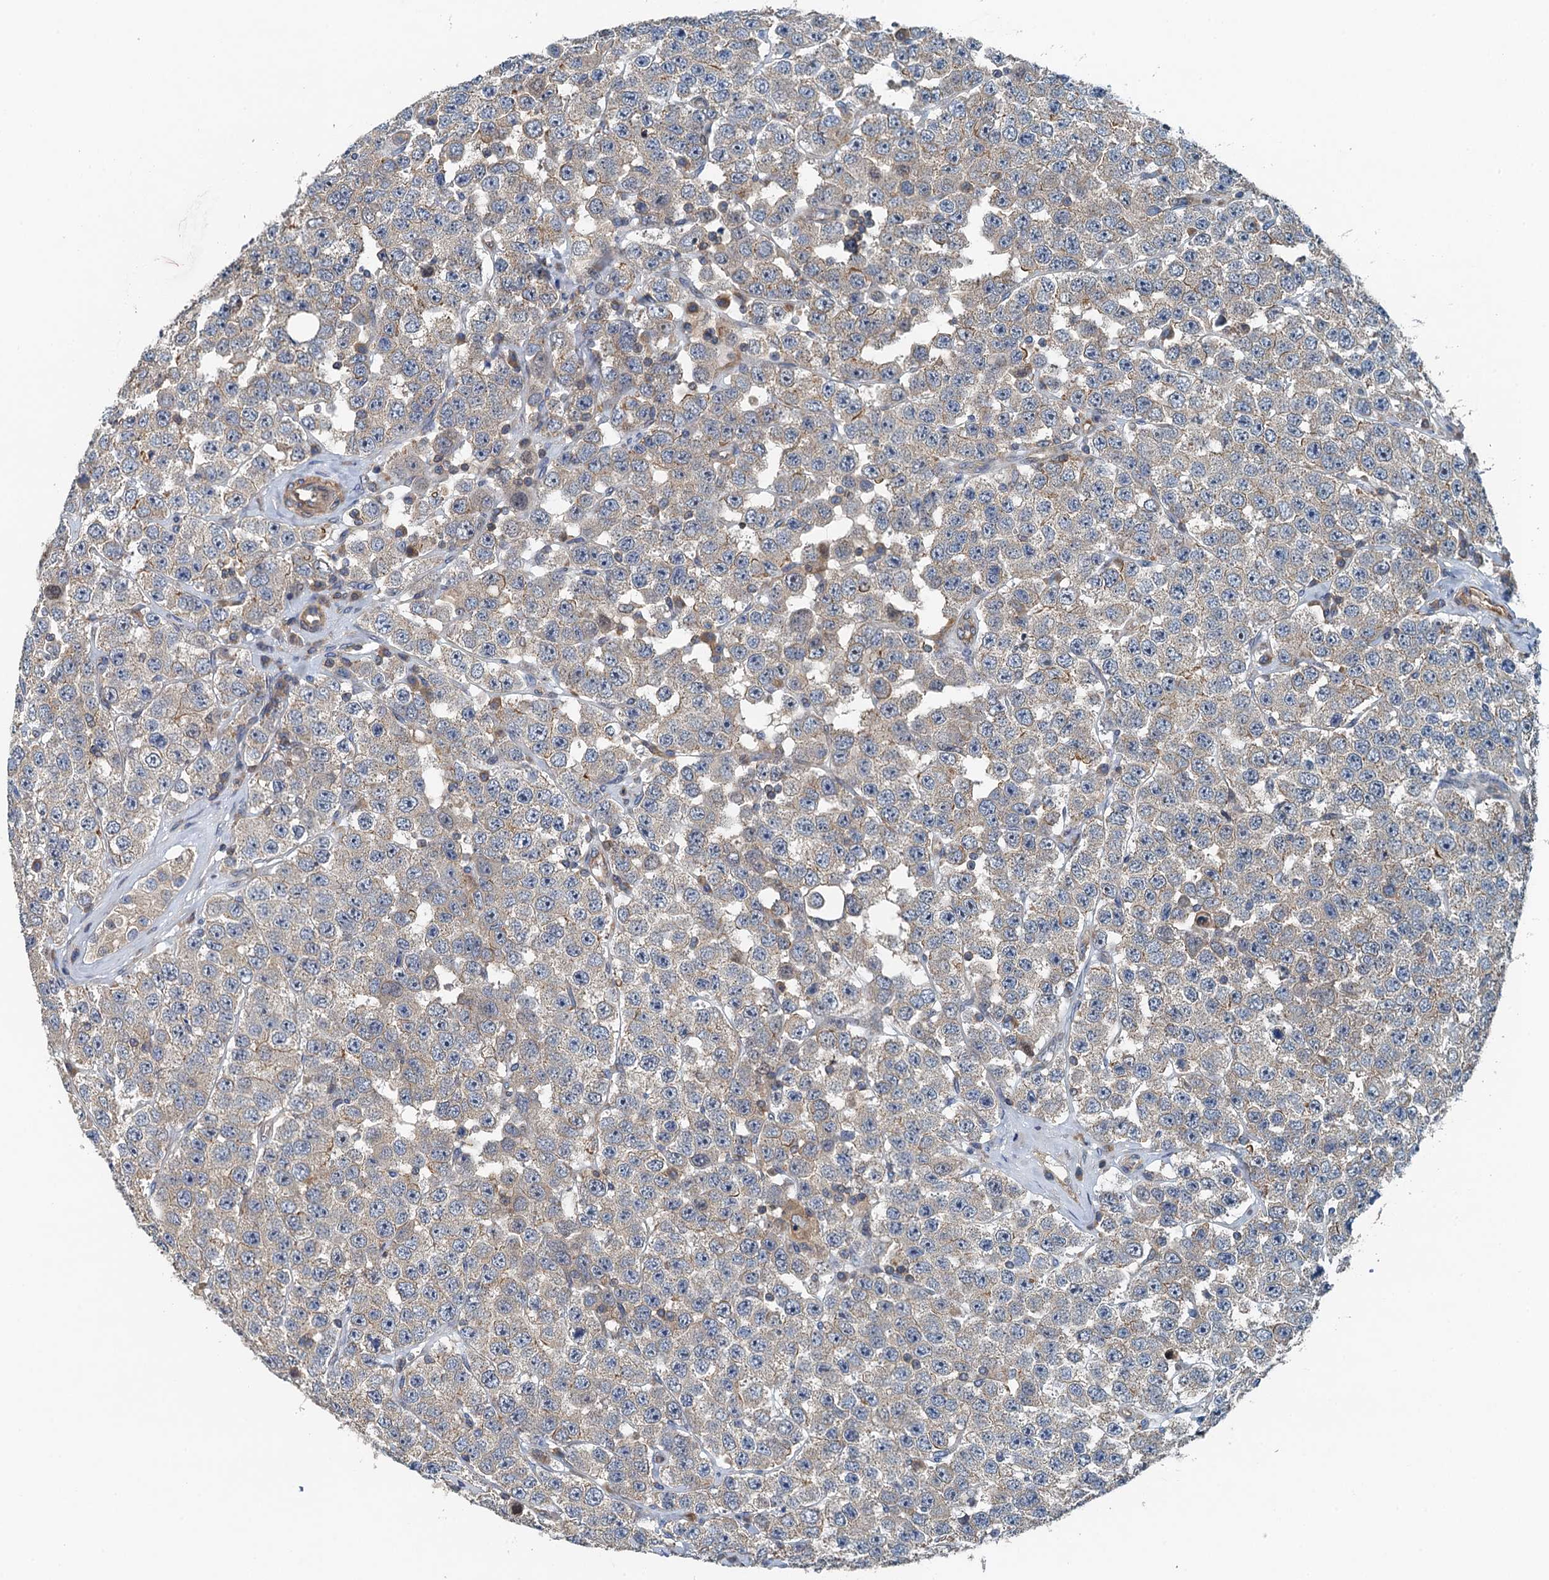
{"staining": {"intensity": "weak", "quantity": "<25%", "location": "cytoplasmic/membranous"}, "tissue": "testis cancer", "cell_type": "Tumor cells", "image_type": "cancer", "snomed": [{"axis": "morphology", "description": "Seminoma, NOS"}, {"axis": "topography", "description": "Testis"}], "caption": "A photomicrograph of seminoma (testis) stained for a protein shows no brown staining in tumor cells.", "gene": "PPP1R14D", "patient": {"sex": "male", "age": 28}}